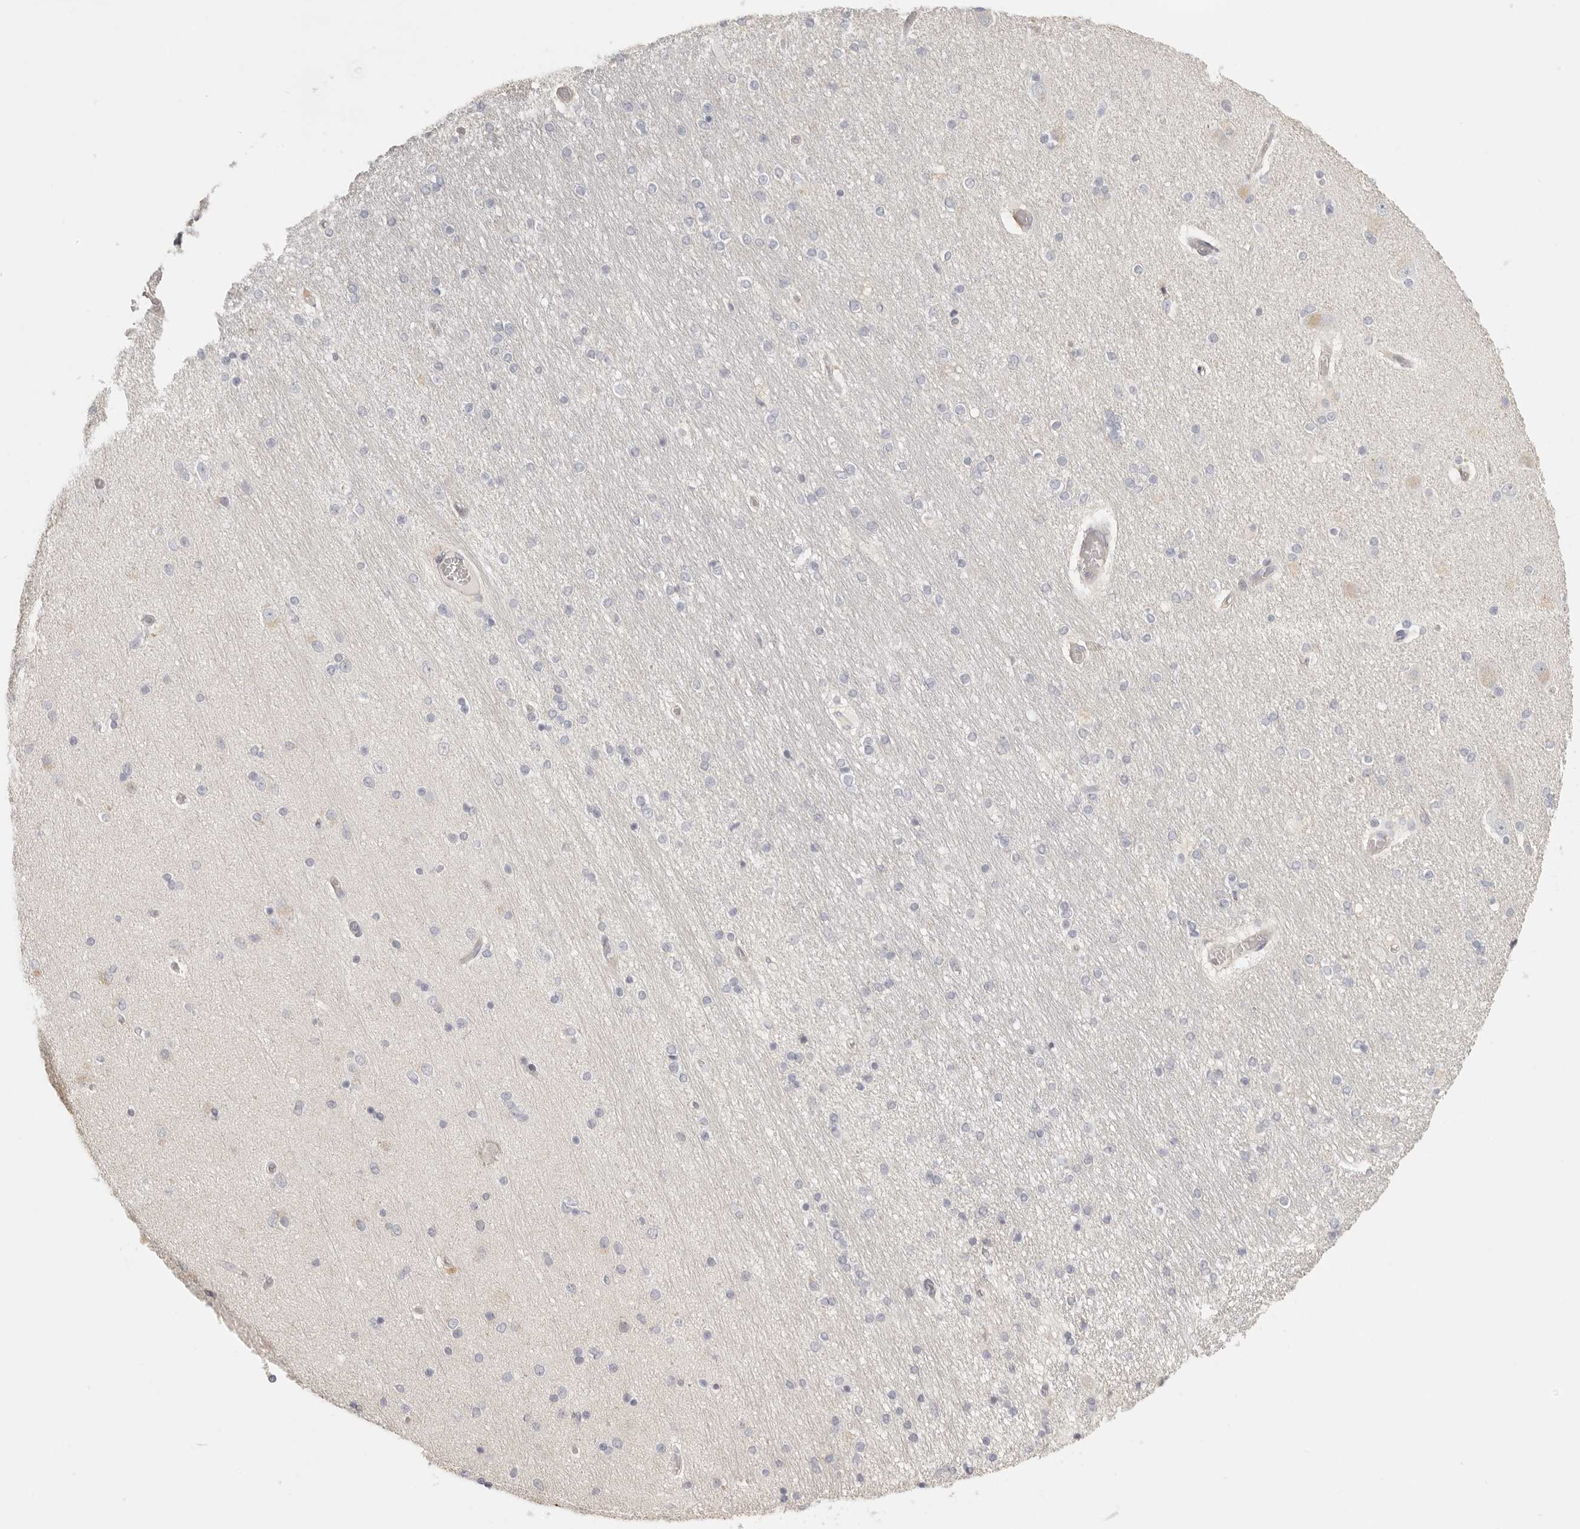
{"staining": {"intensity": "negative", "quantity": "none", "location": "none"}, "tissue": "hippocampus", "cell_type": "Glial cells", "image_type": "normal", "snomed": [{"axis": "morphology", "description": "Normal tissue, NOS"}, {"axis": "topography", "description": "Hippocampus"}], "caption": "Immunohistochemistry (IHC) histopathology image of unremarkable human hippocampus stained for a protein (brown), which reveals no expression in glial cells. (DAB (3,3'-diaminobenzidine) IHC visualized using brightfield microscopy, high magnification).", "gene": "RXFP1", "patient": {"sex": "female", "age": 54}}